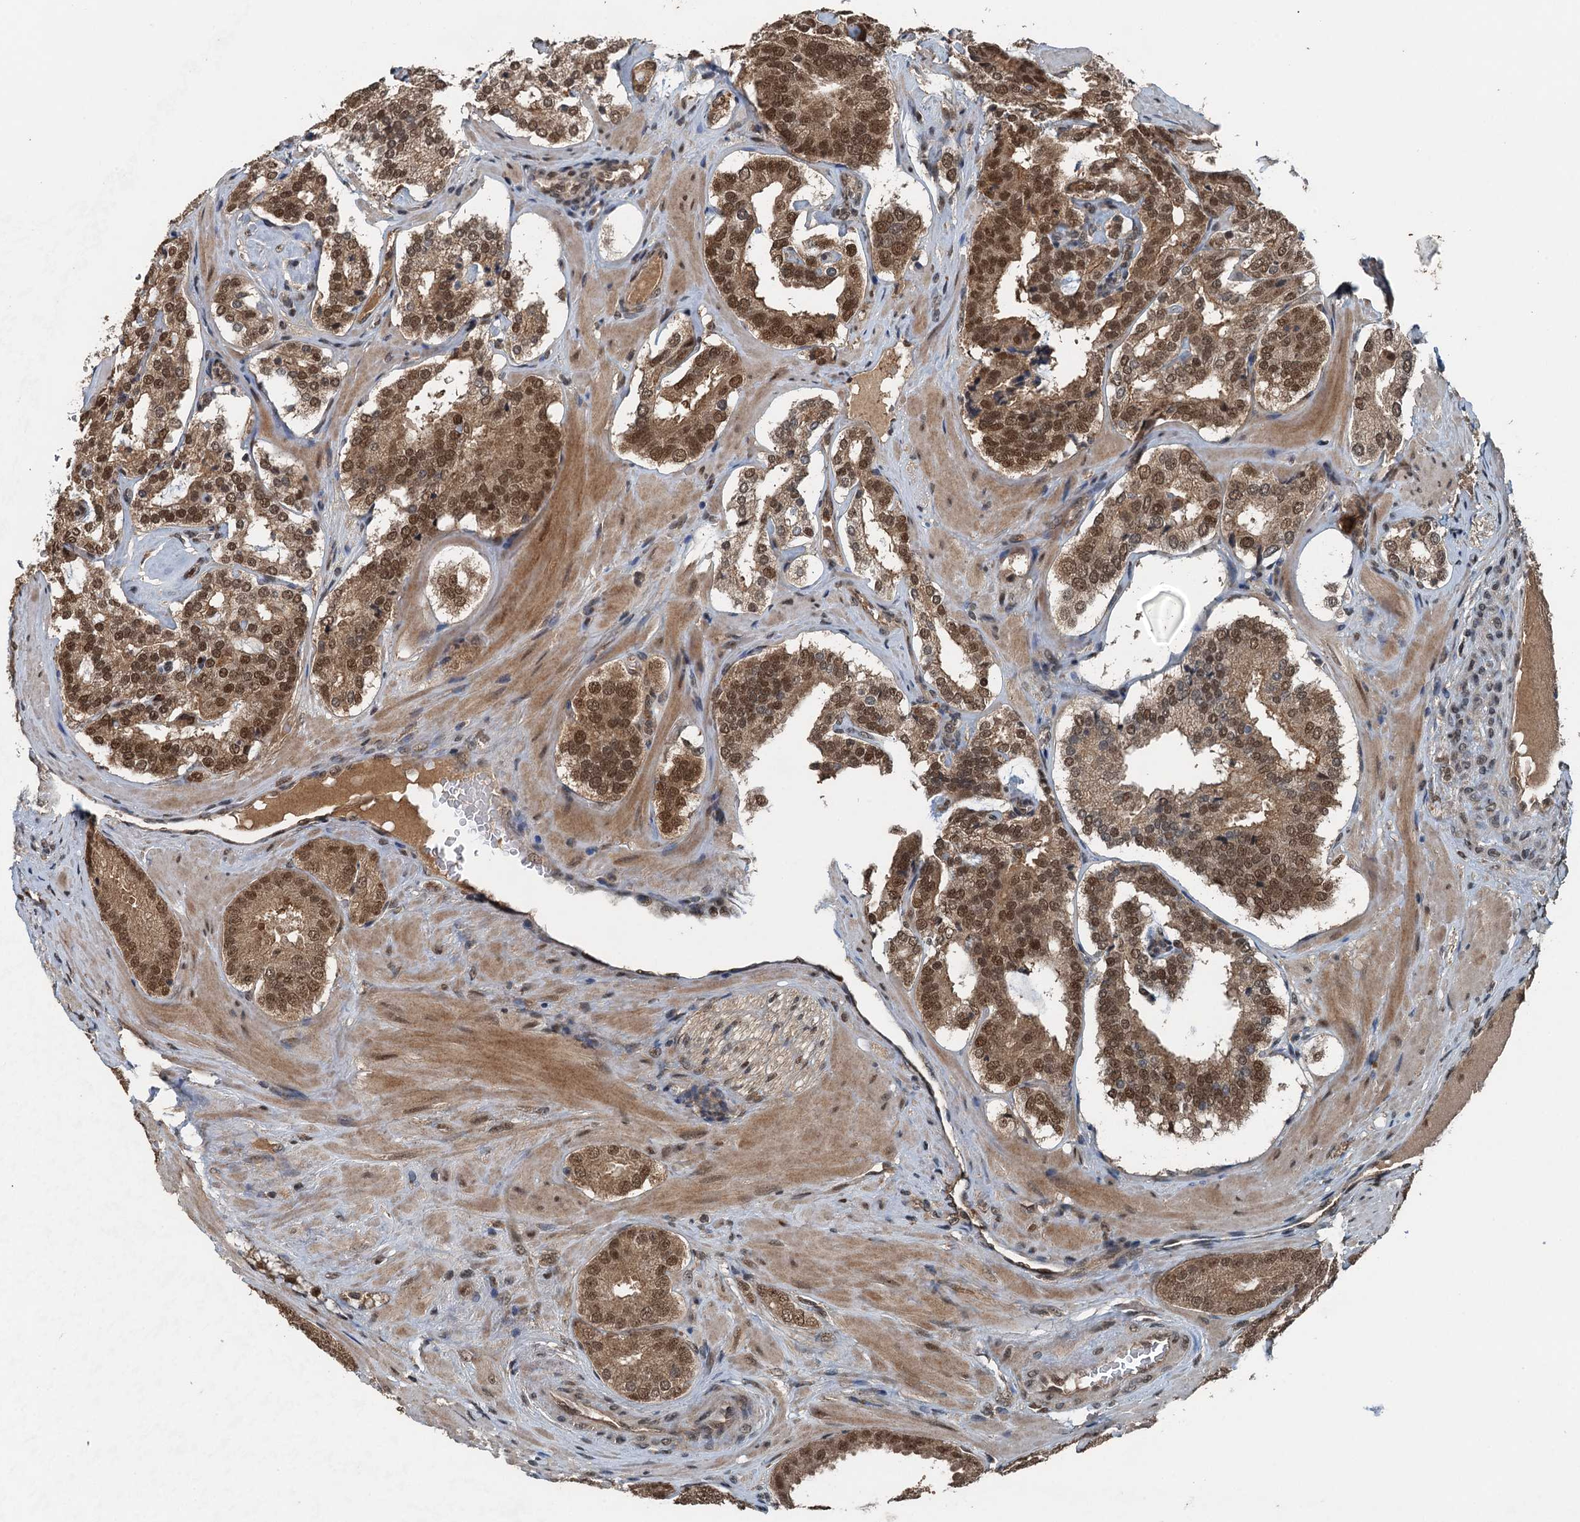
{"staining": {"intensity": "moderate", "quantity": ">75%", "location": "cytoplasmic/membranous,nuclear"}, "tissue": "prostate cancer", "cell_type": "Tumor cells", "image_type": "cancer", "snomed": [{"axis": "morphology", "description": "Adenocarcinoma, High grade"}, {"axis": "topography", "description": "Prostate"}], "caption": "Tumor cells demonstrate medium levels of moderate cytoplasmic/membranous and nuclear positivity in about >75% of cells in prostate cancer.", "gene": "UBXN6", "patient": {"sex": "male", "age": 63}}